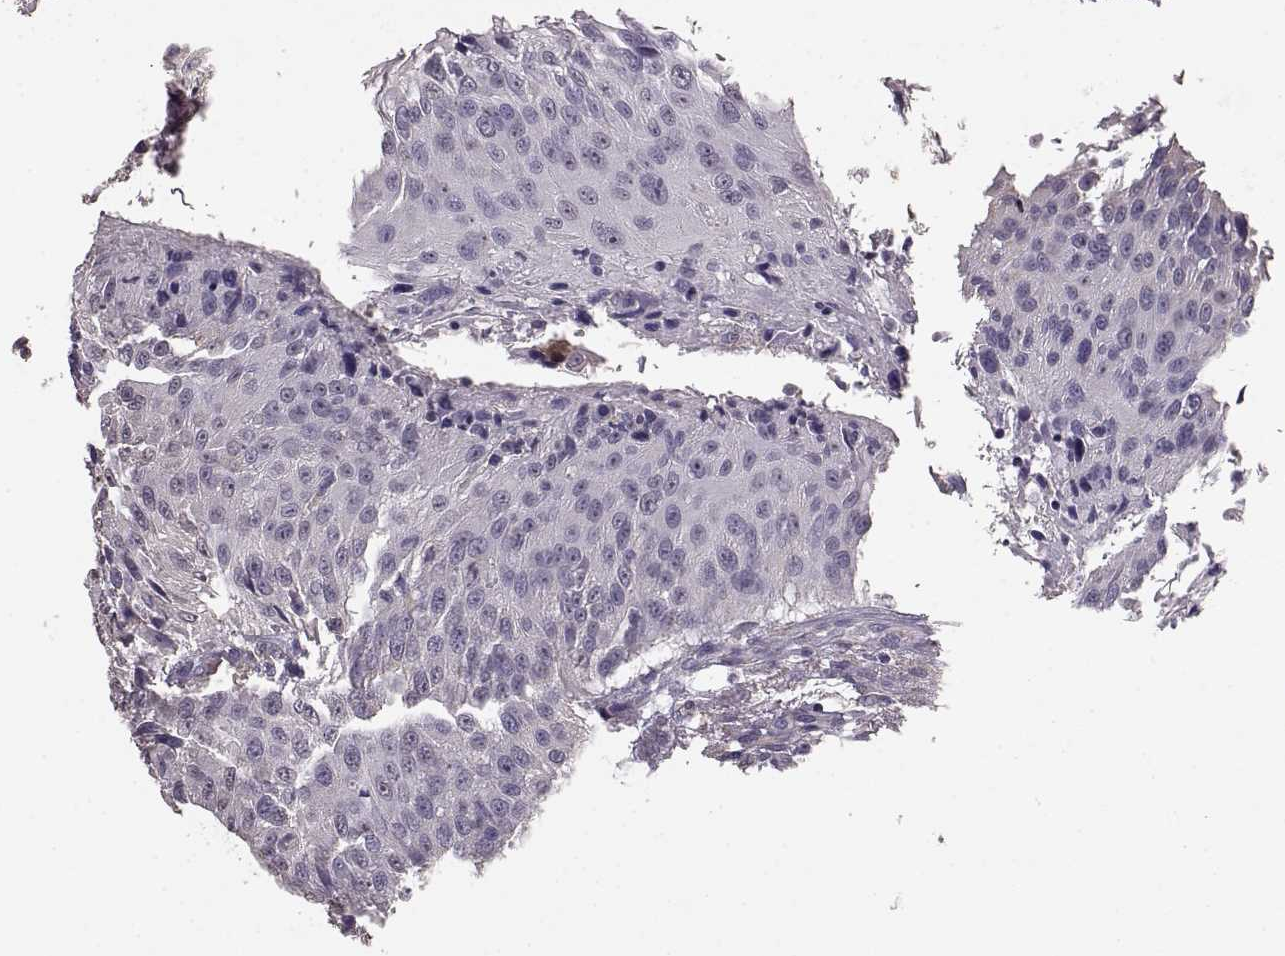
{"staining": {"intensity": "negative", "quantity": "none", "location": "none"}, "tissue": "urothelial cancer", "cell_type": "Tumor cells", "image_type": "cancer", "snomed": [{"axis": "morphology", "description": "Urothelial carcinoma, NOS"}, {"axis": "topography", "description": "Urinary bladder"}], "caption": "An IHC photomicrograph of transitional cell carcinoma is shown. There is no staining in tumor cells of transitional cell carcinoma.", "gene": "GABRG3", "patient": {"sex": "male", "age": 55}}